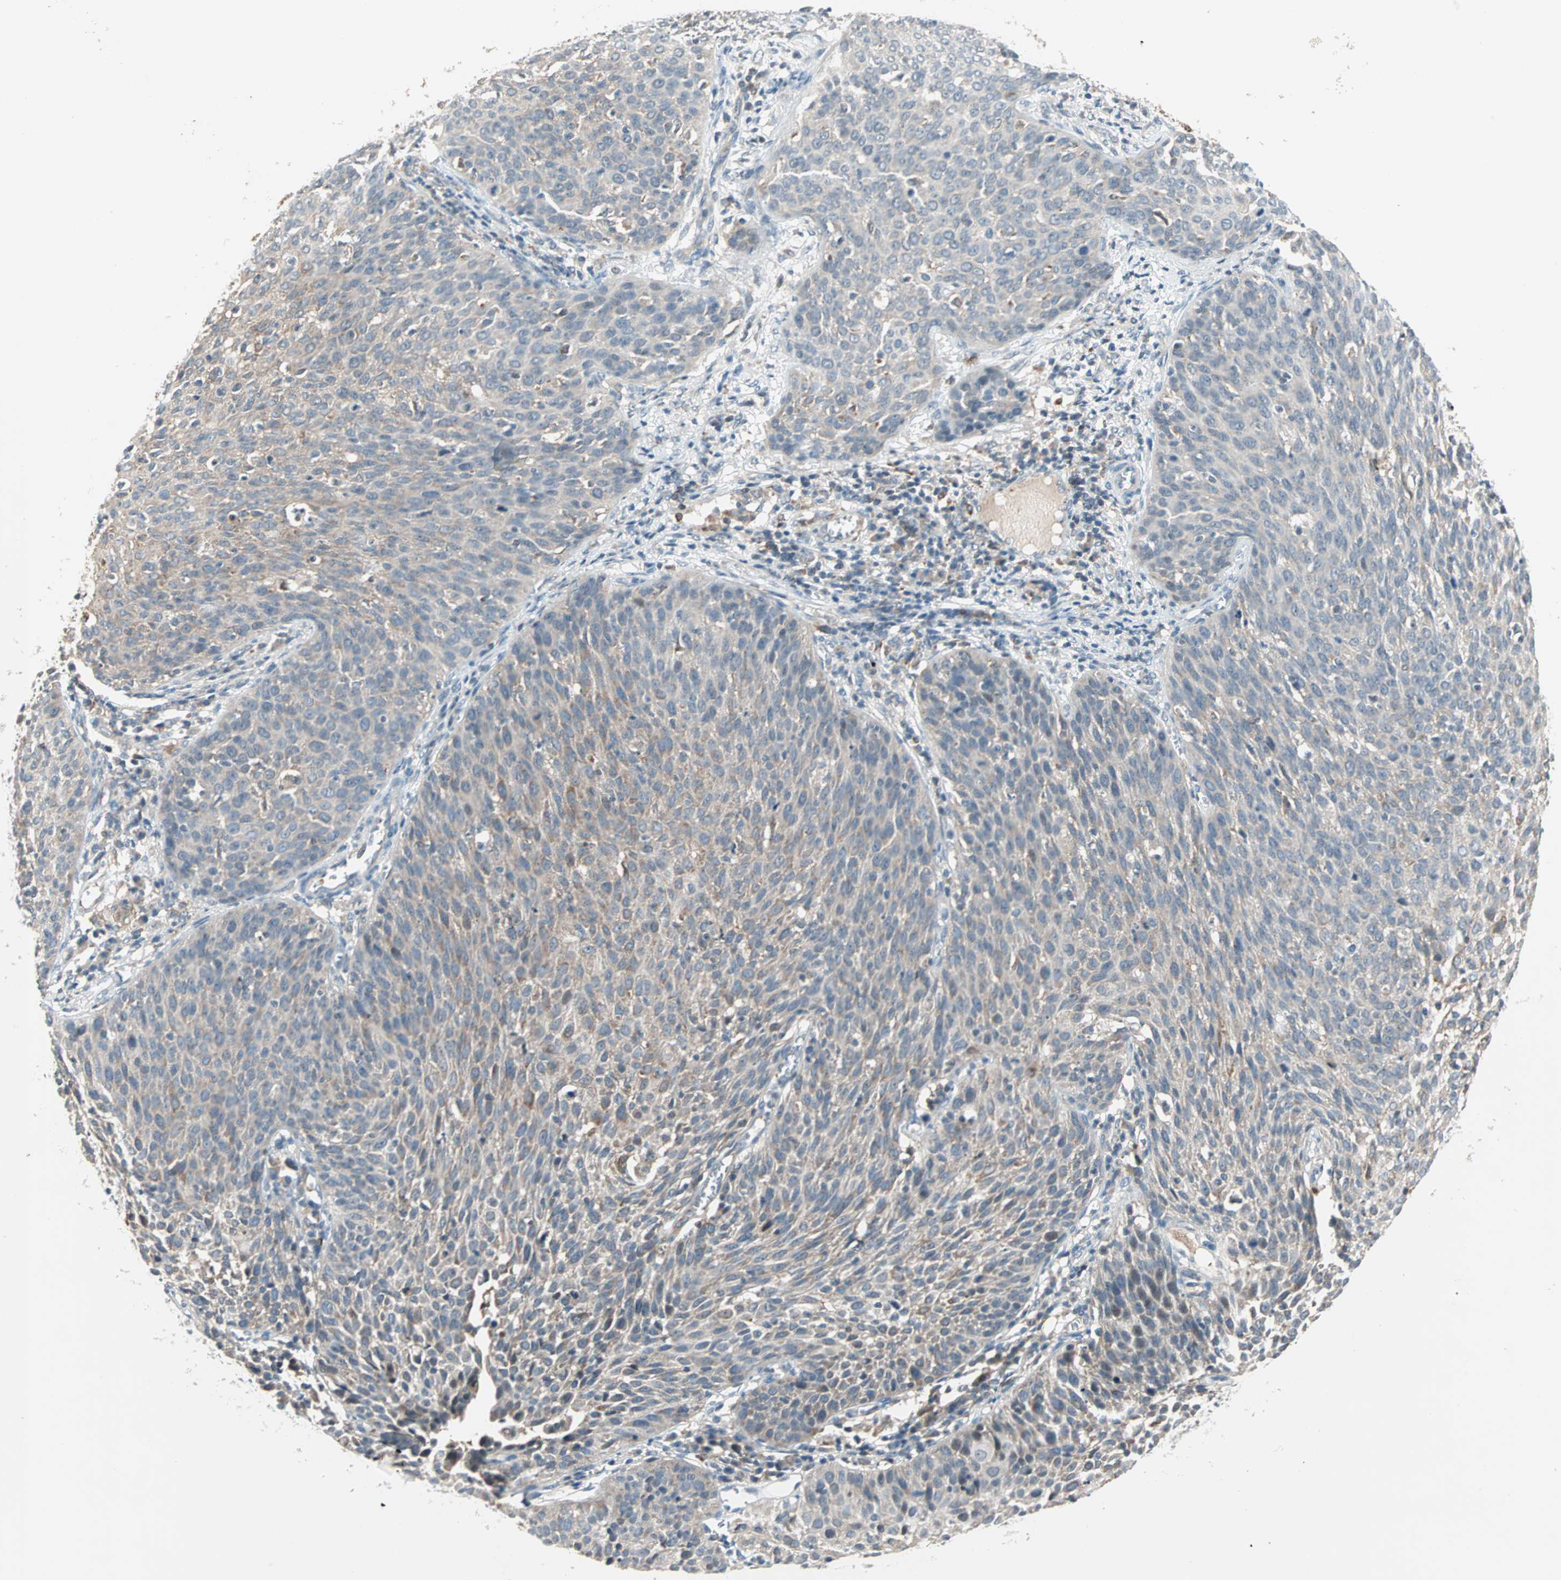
{"staining": {"intensity": "weak", "quantity": "25%-75%", "location": "cytoplasmic/membranous"}, "tissue": "cervical cancer", "cell_type": "Tumor cells", "image_type": "cancer", "snomed": [{"axis": "morphology", "description": "Squamous cell carcinoma, NOS"}, {"axis": "topography", "description": "Cervix"}], "caption": "Protein staining of cervical squamous cell carcinoma tissue reveals weak cytoplasmic/membranous positivity in approximately 25%-75% of tumor cells.", "gene": "PROS1", "patient": {"sex": "female", "age": 38}}